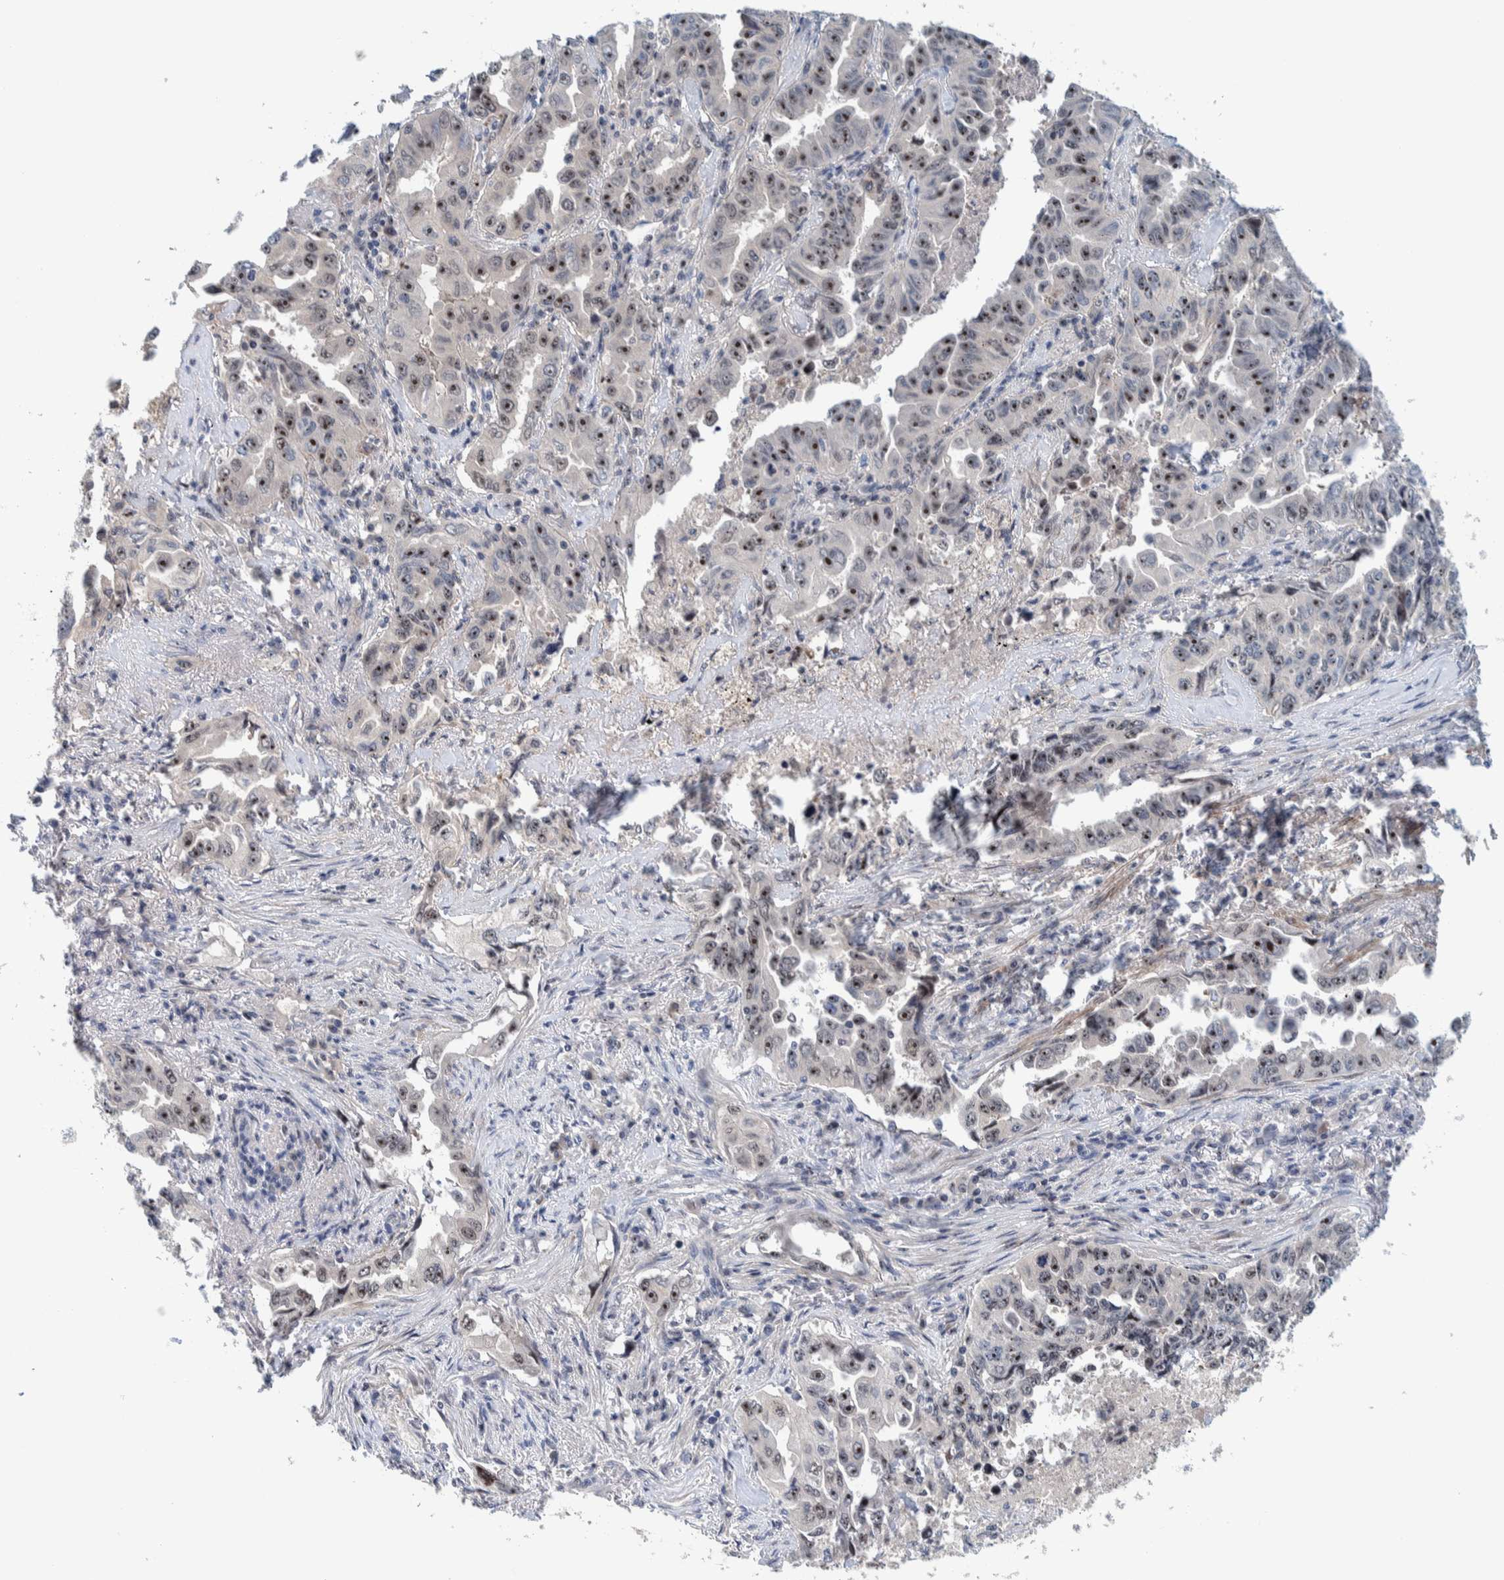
{"staining": {"intensity": "moderate", "quantity": ">75%", "location": "nuclear"}, "tissue": "lung cancer", "cell_type": "Tumor cells", "image_type": "cancer", "snomed": [{"axis": "morphology", "description": "Adenocarcinoma, NOS"}, {"axis": "topography", "description": "Lung"}], "caption": "Protein expression analysis of lung cancer shows moderate nuclear expression in about >75% of tumor cells.", "gene": "NOL11", "patient": {"sex": "female", "age": 51}}